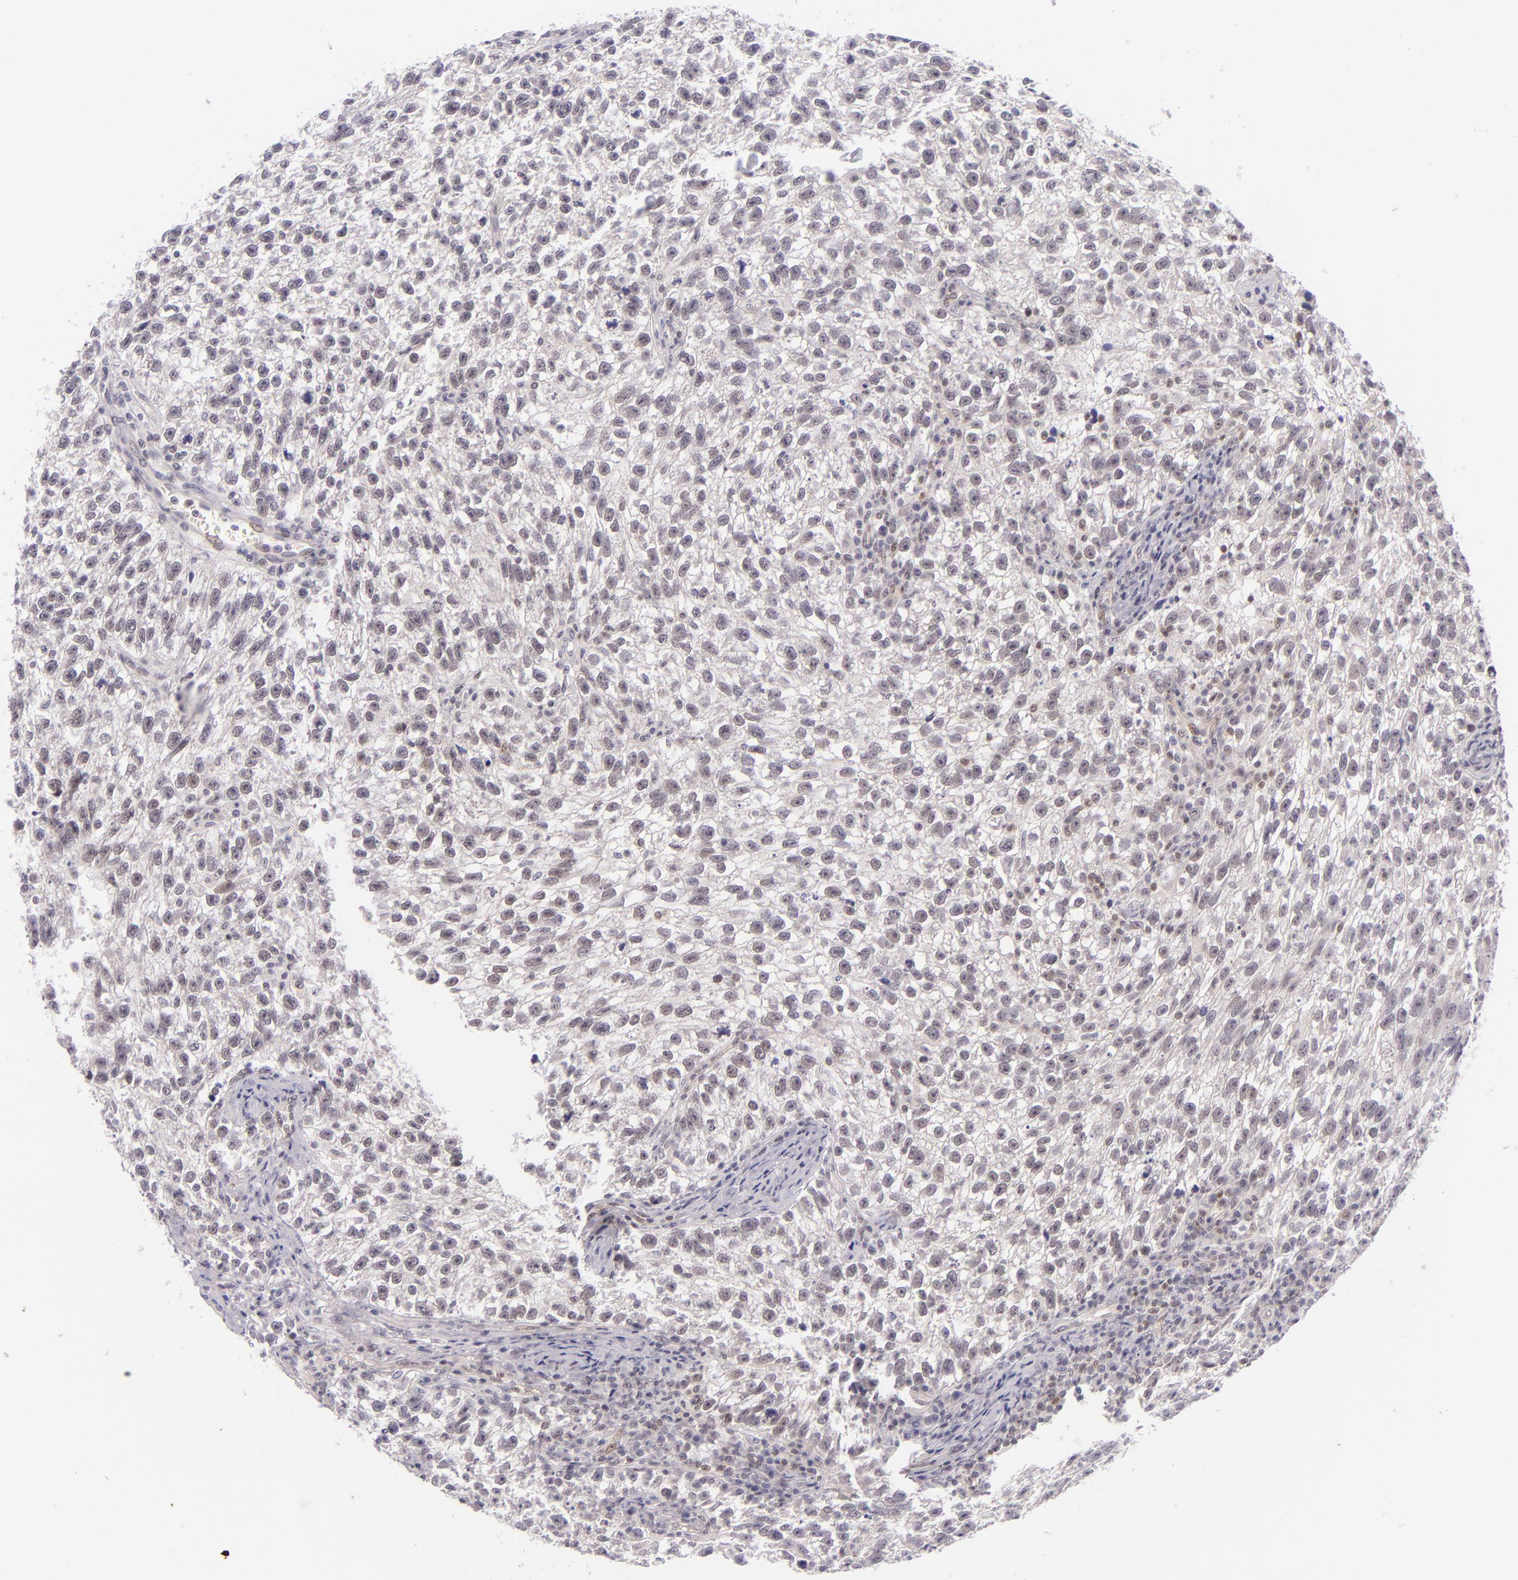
{"staining": {"intensity": "negative", "quantity": "none", "location": "none"}, "tissue": "testis cancer", "cell_type": "Tumor cells", "image_type": "cancer", "snomed": [{"axis": "morphology", "description": "Seminoma, NOS"}, {"axis": "topography", "description": "Testis"}], "caption": "DAB (3,3'-diaminobenzidine) immunohistochemical staining of testis cancer displays no significant positivity in tumor cells.", "gene": "BCL3", "patient": {"sex": "male", "age": 38}}